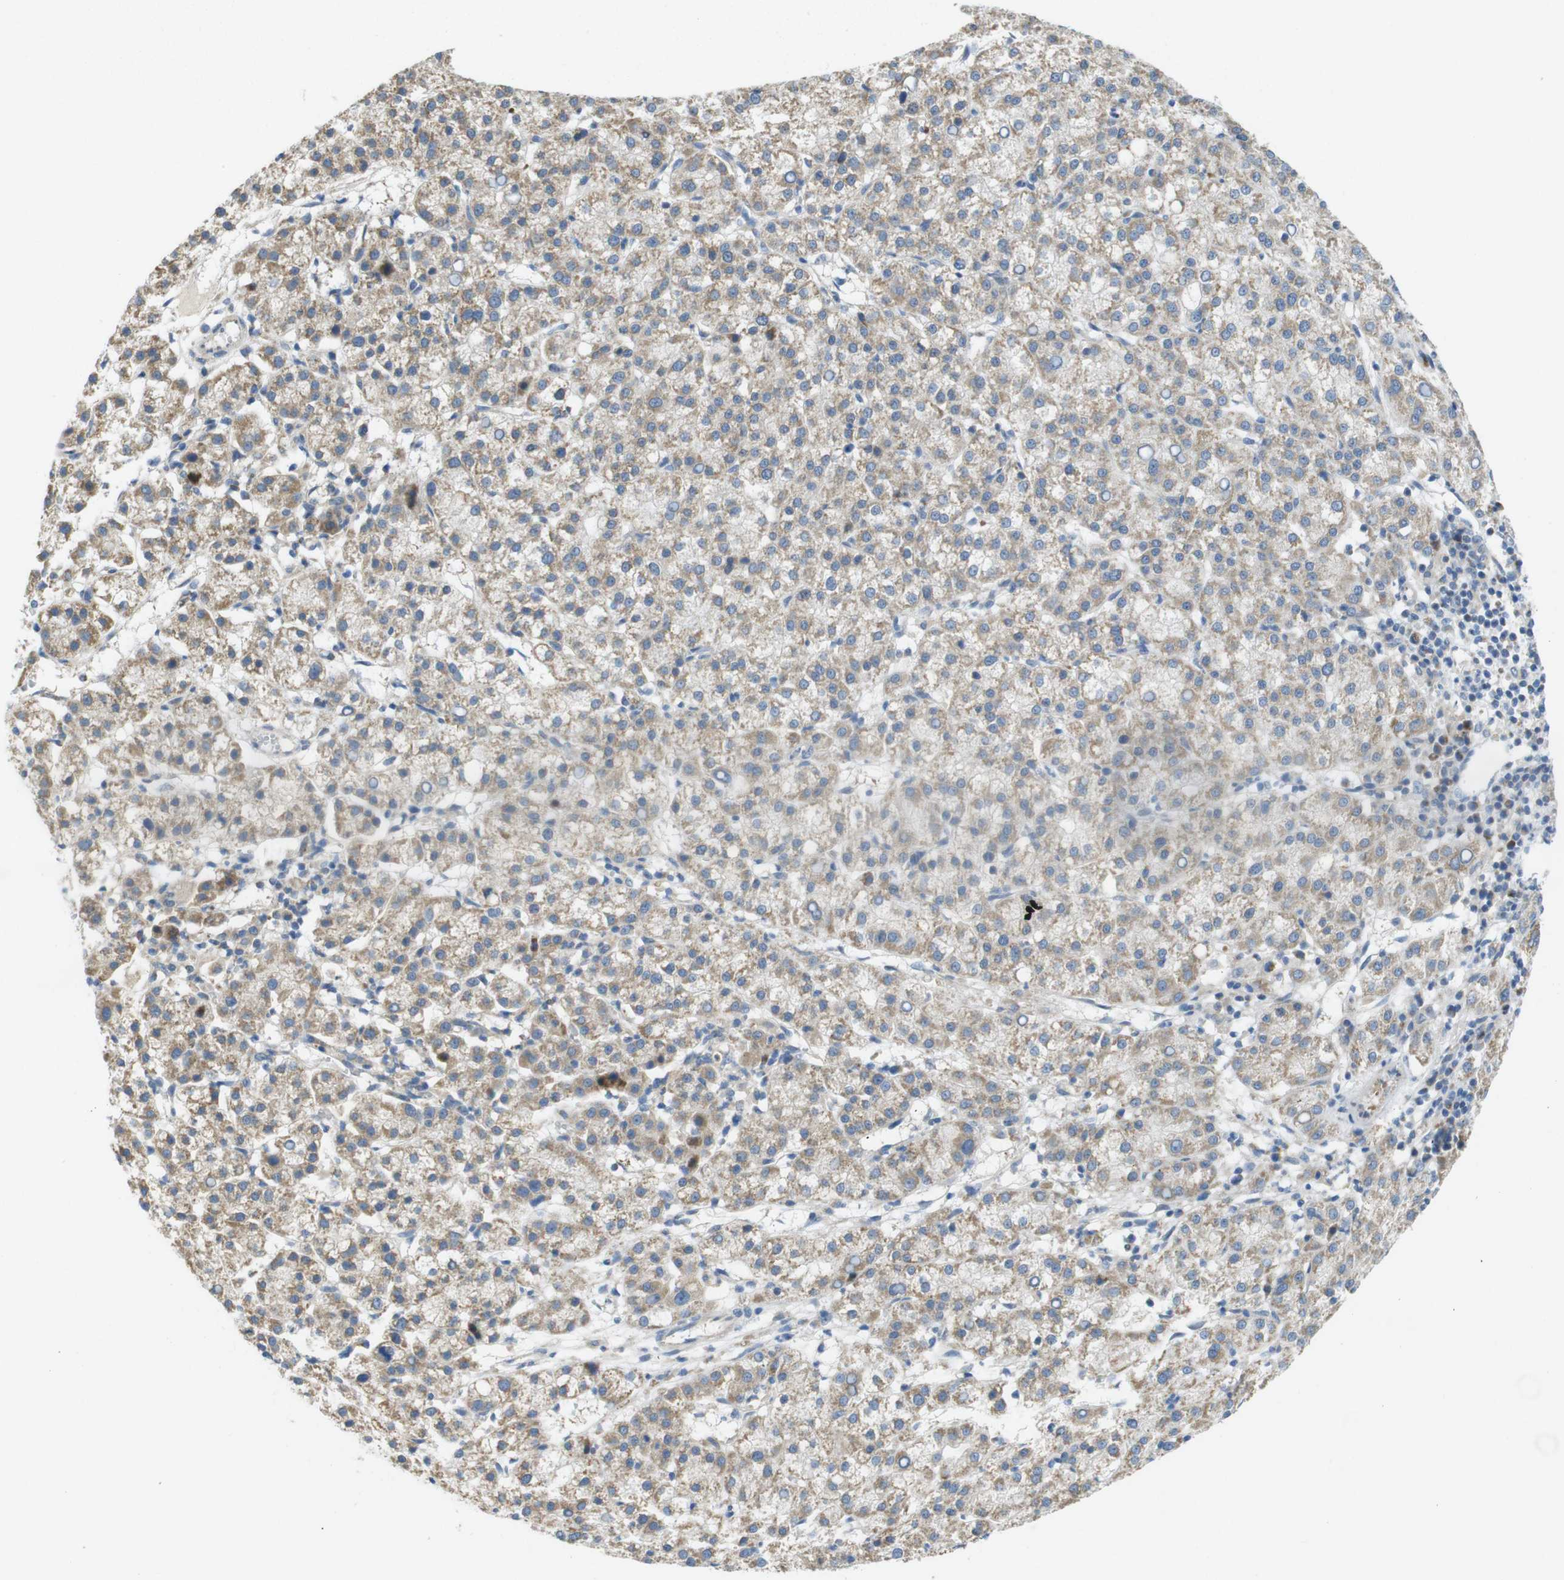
{"staining": {"intensity": "weak", "quantity": ">75%", "location": "cytoplasmic/membranous"}, "tissue": "liver cancer", "cell_type": "Tumor cells", "image_type": "cancer", "snomed": [{"axis": "morphology", "description": "Carcinoma, Hepatocellular, NOS"}, {"axis": "topography", "description": "Liver"}], "caption": "Immunohistochemical staining of liver cancer (hepatocellular carcinoma) reveals low levels of weak cytoplasmic/membranous protein staining in about >75% of tumor cells.", "gene": "MARCHF1", "patient": {"sex": "female", "age": 58}}